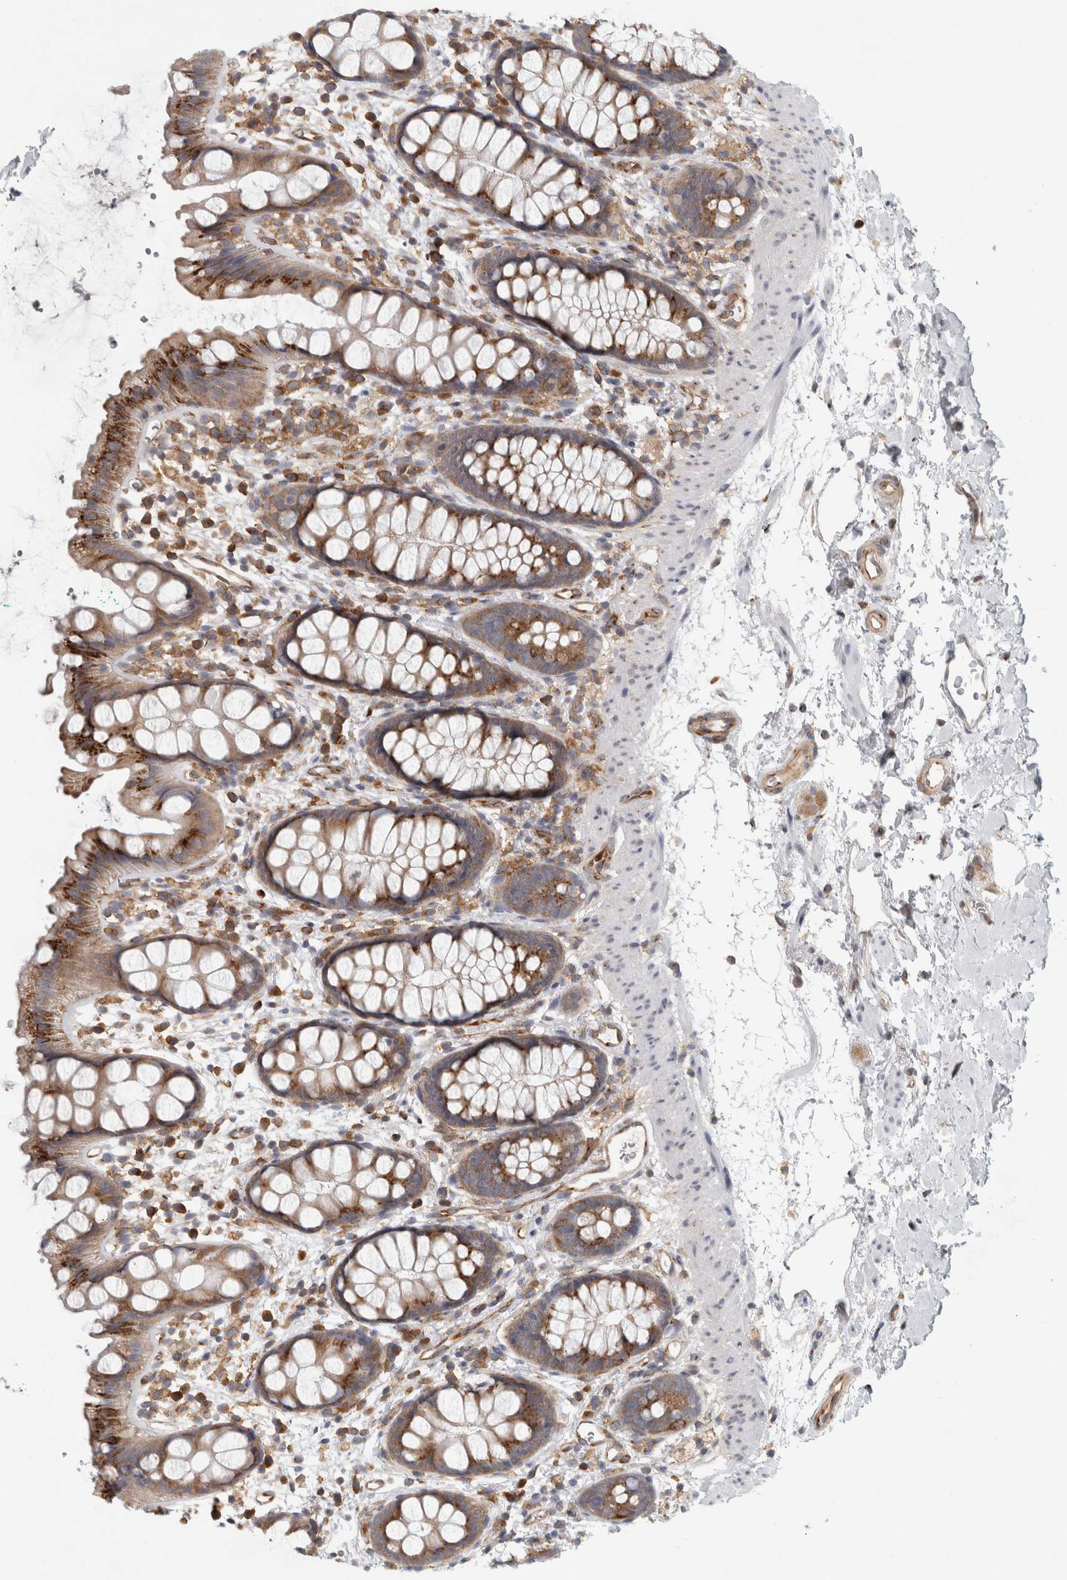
{"staining": {"intensity": "moderate", "quantity": ">75%", "location": "cytoplasmic/membranous"}, "tissue": "rectum", "cell_type": "Glandular cells", "image_type": "normal", "snomed": [{"axis": "morphology", "description": "Normal tissue, NOS"}, {"axis": "topography", "description": "Rectum"}], "caption": "Immunohistochemical staining of unremarkable rectum demonstrates moderate cytoplasmic/membranous protein staining in about >75% of glandular cells.", "gene": "PEX6", "patient": {"sex": "female", "age": 65}}